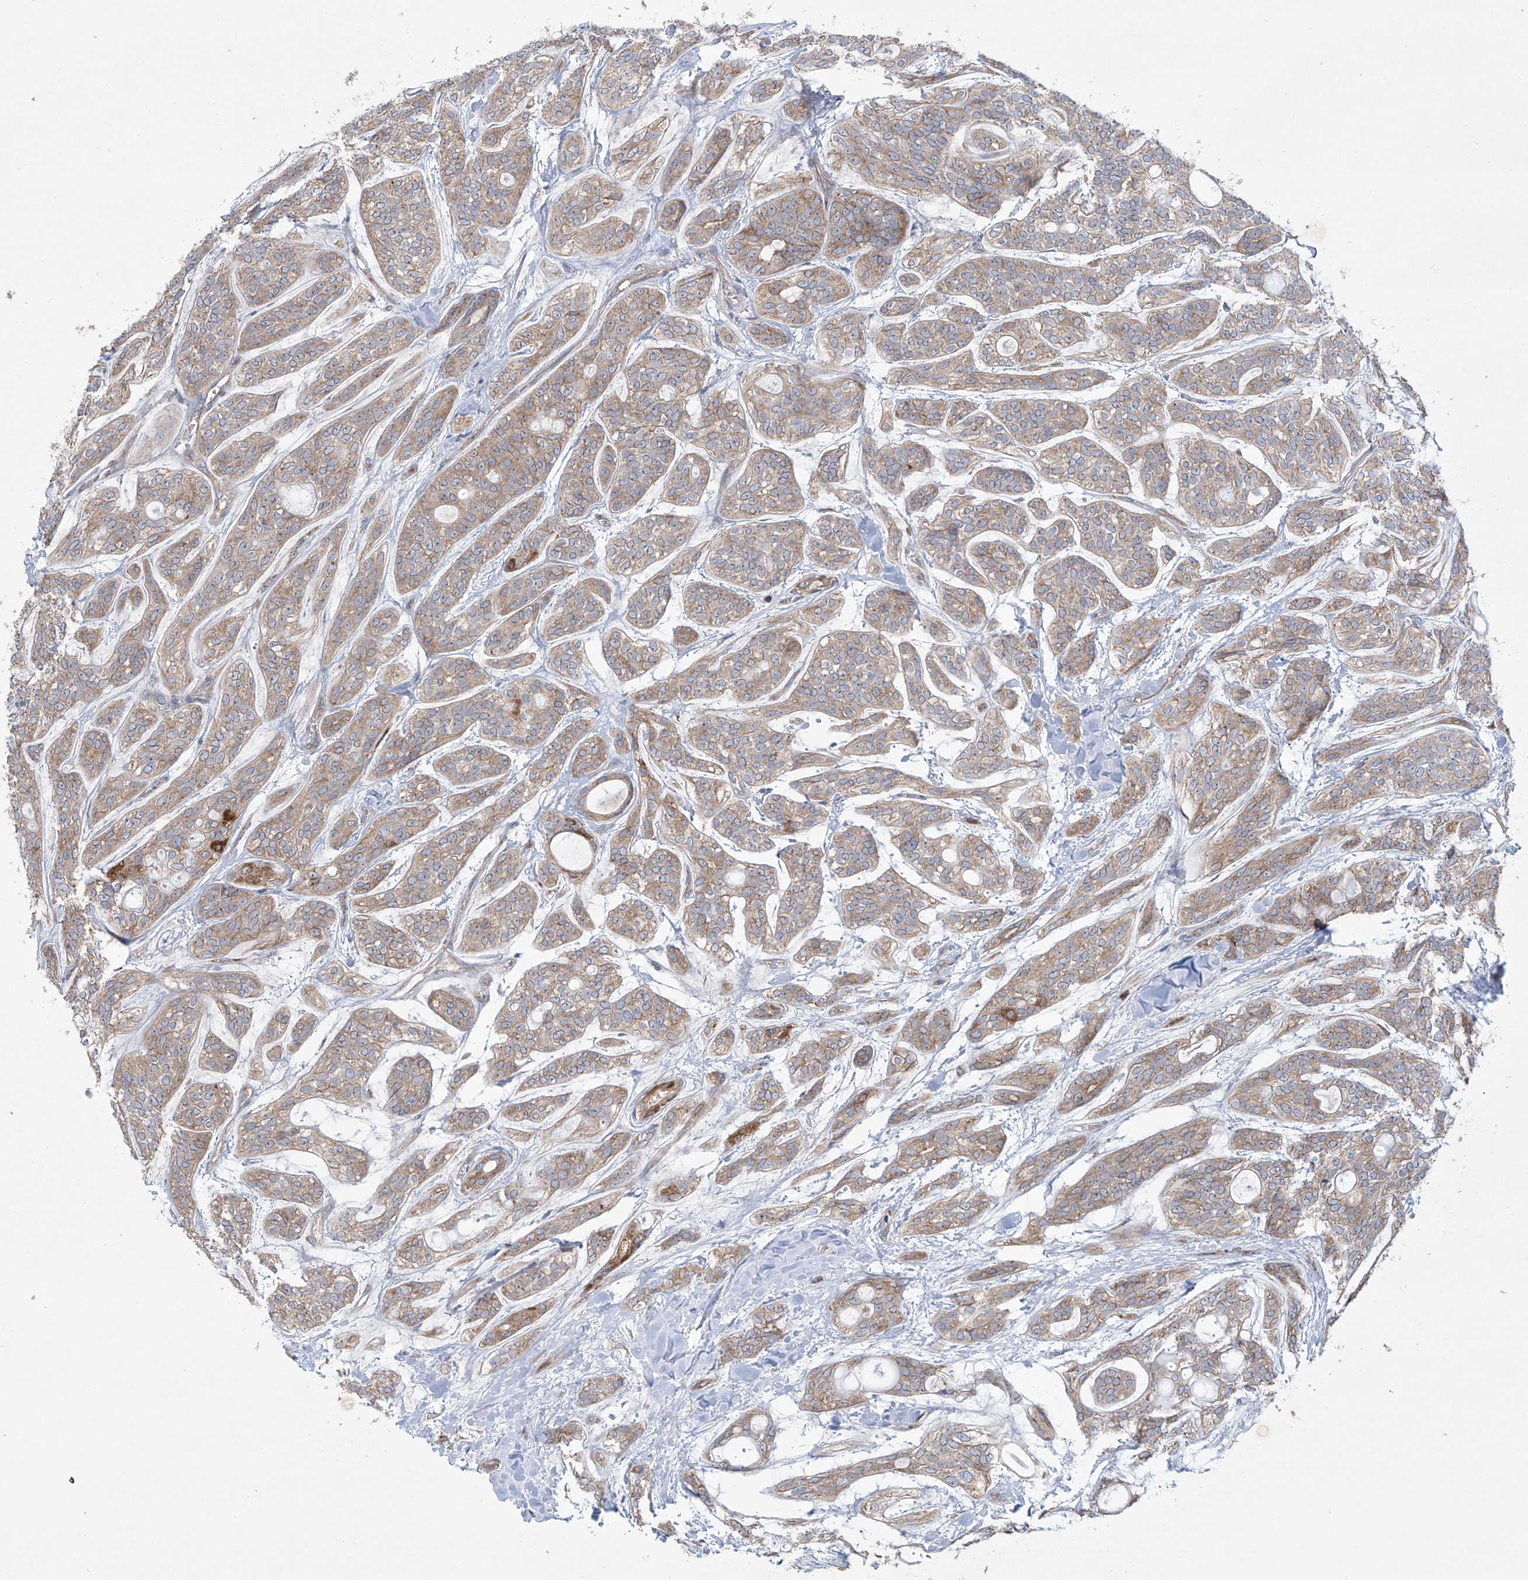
{"staining": {"intensity": "weak", "quantity": ">75%", "location": "cytoplasmic/membranous"}, "tissue": "head and neck cancer", "cell_type": "Tumor cells", "image_type": "cancer", "snomed": [{"axis": "morphology", "description": "Adenocarcinoma, NOS"}, {"axis": "topography", "description": "Head-Neck"}], "caption": "A histopathology image of human adenocarcinoma (head and neck) stained for a protein exhibits weak cytoplasmic/membranous brown staining in tumor cells.", "gene": "KLC4", "patient": {"sex": "male", "age": 66}}